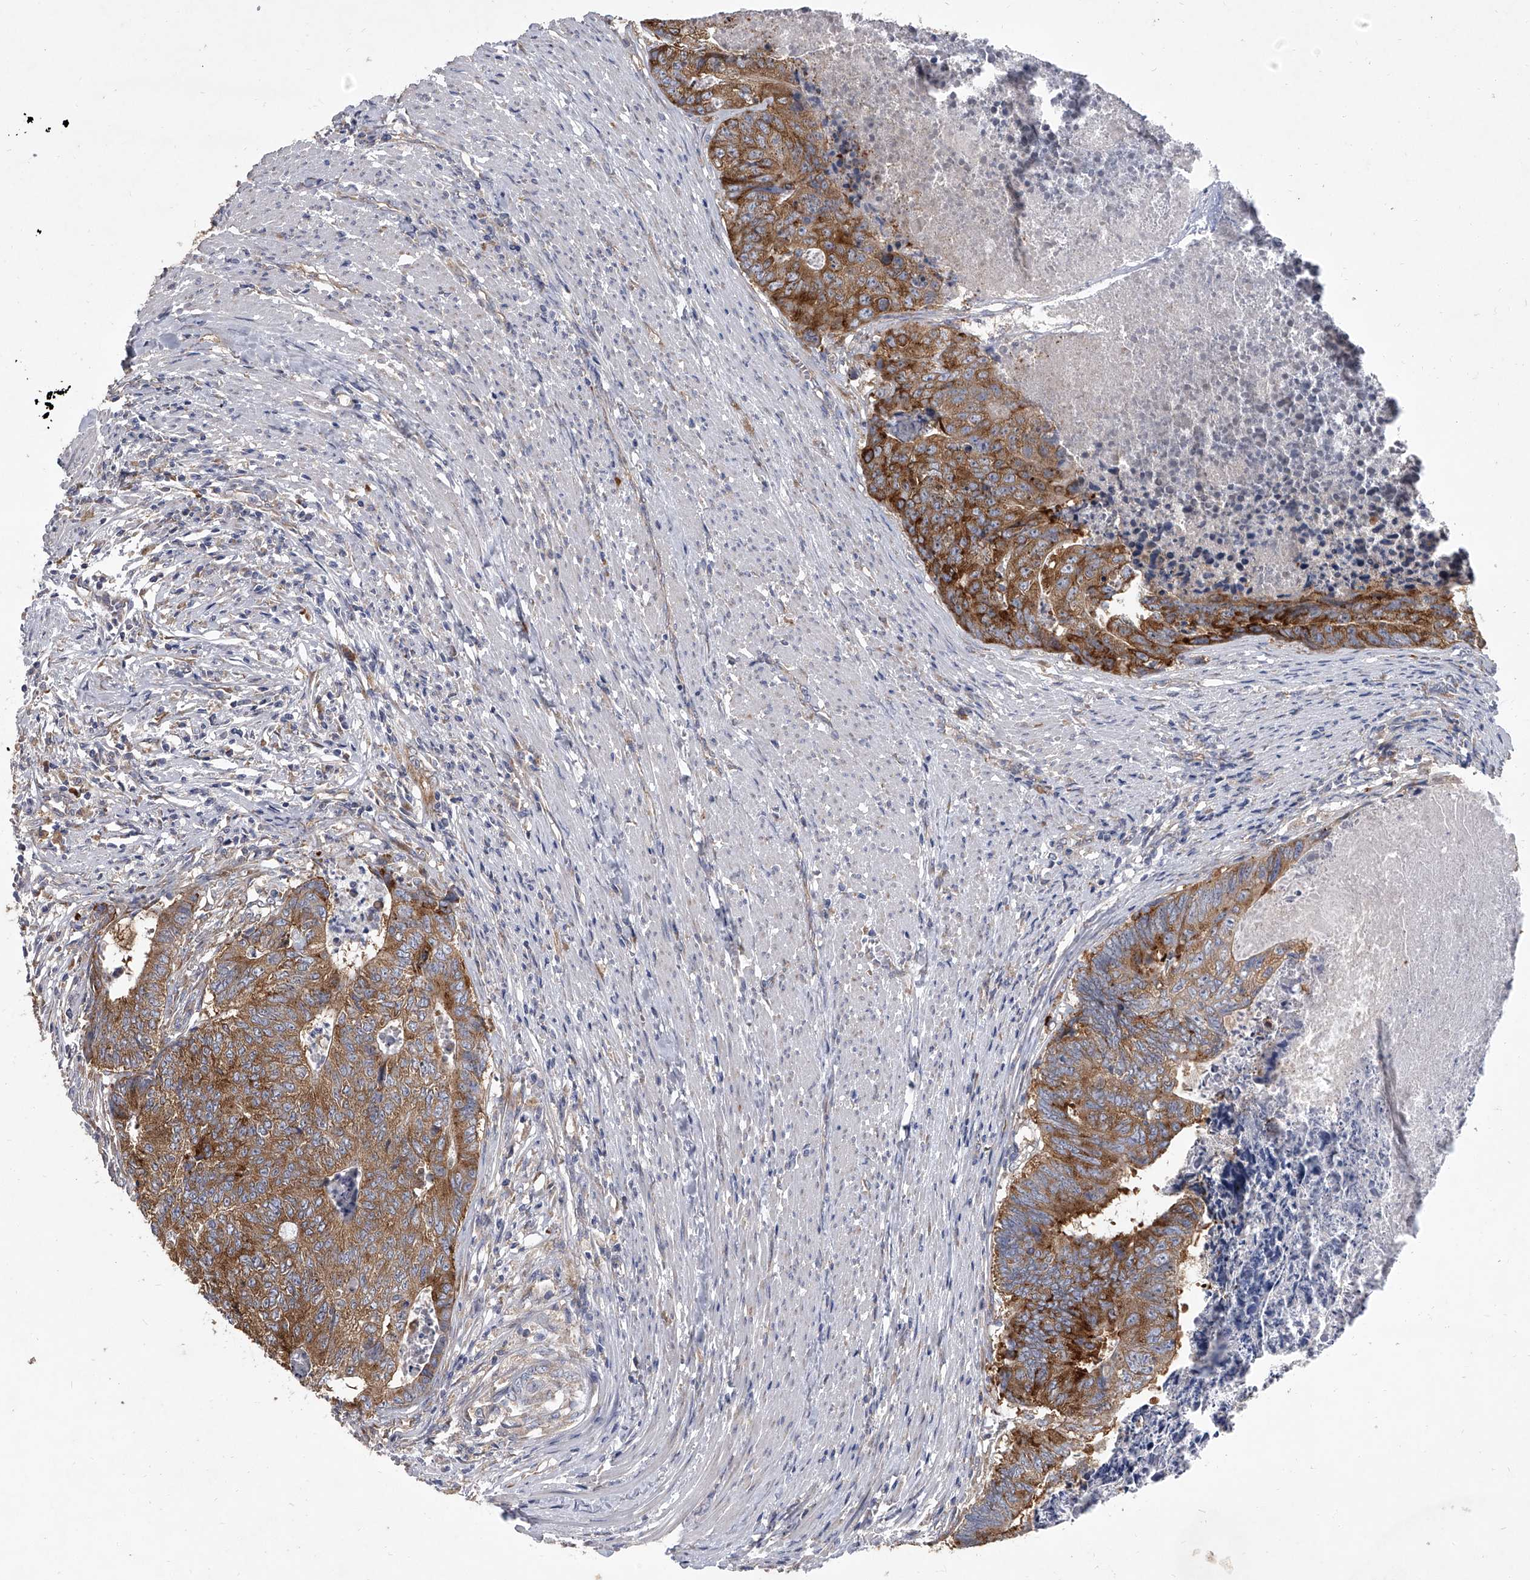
{"staining": {"intensity": "moderate", "quantity": ">75%", "location": "cytoplasmic/membranous"}, "tissue": "colorectal cancer", "cell_type": "Tumor cells", "image_type": "cancer", "snomed": [{"axis": "morphology", "description": "Adenocarcinoma, NOS"}, {"axis": "topography", "description": "Colon"}], "caption": "Colorectal cancer stained with DAB (3,3'-diaminobenzidine) immunohistochemistry displays medium levels of moderate cytoplasmic/membranous expression in approximately >75% of tumor cells.", "gene": "EIF2S2", "patient": {"sex": "female", "age": 67}}